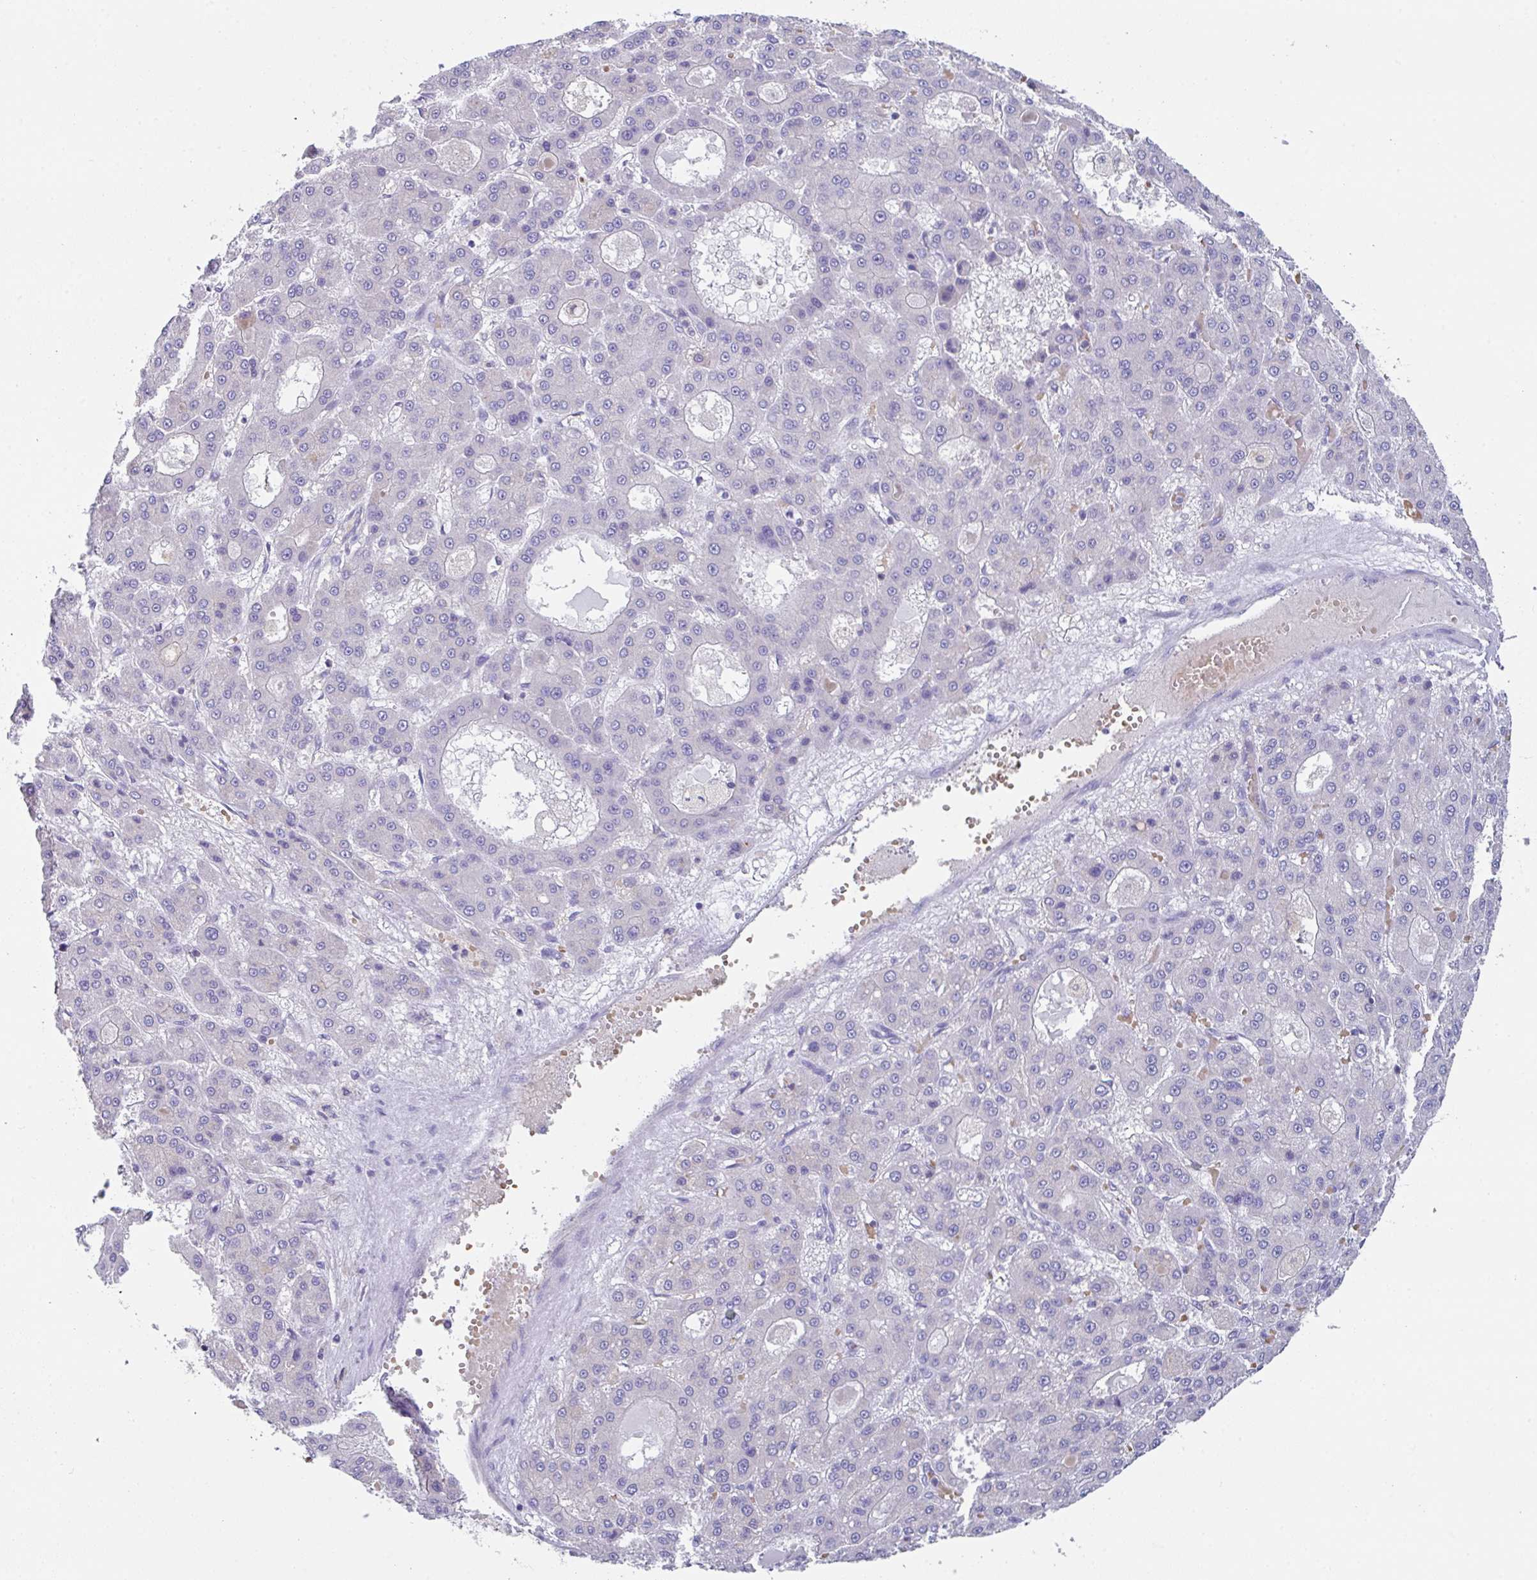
{"staining": {"intensity": "negative", "quantity": "none", "location": "none"}, "tissue": "liver cancer", "cell_type": "Tumor cells", "image_type": "cancer", "snomed": [{"axis": "morphology", "description": "Carcinoma, Hepatocellular, NOS"}, {"axis": "topography", "description": "Liver"}], "caption": "A histopathology image of human hepatocellular carcinoma (liver) is negative for staining in tumor cells.", "gene": "TFAP2C", "patient": {"sex": "male", "age": 70}}